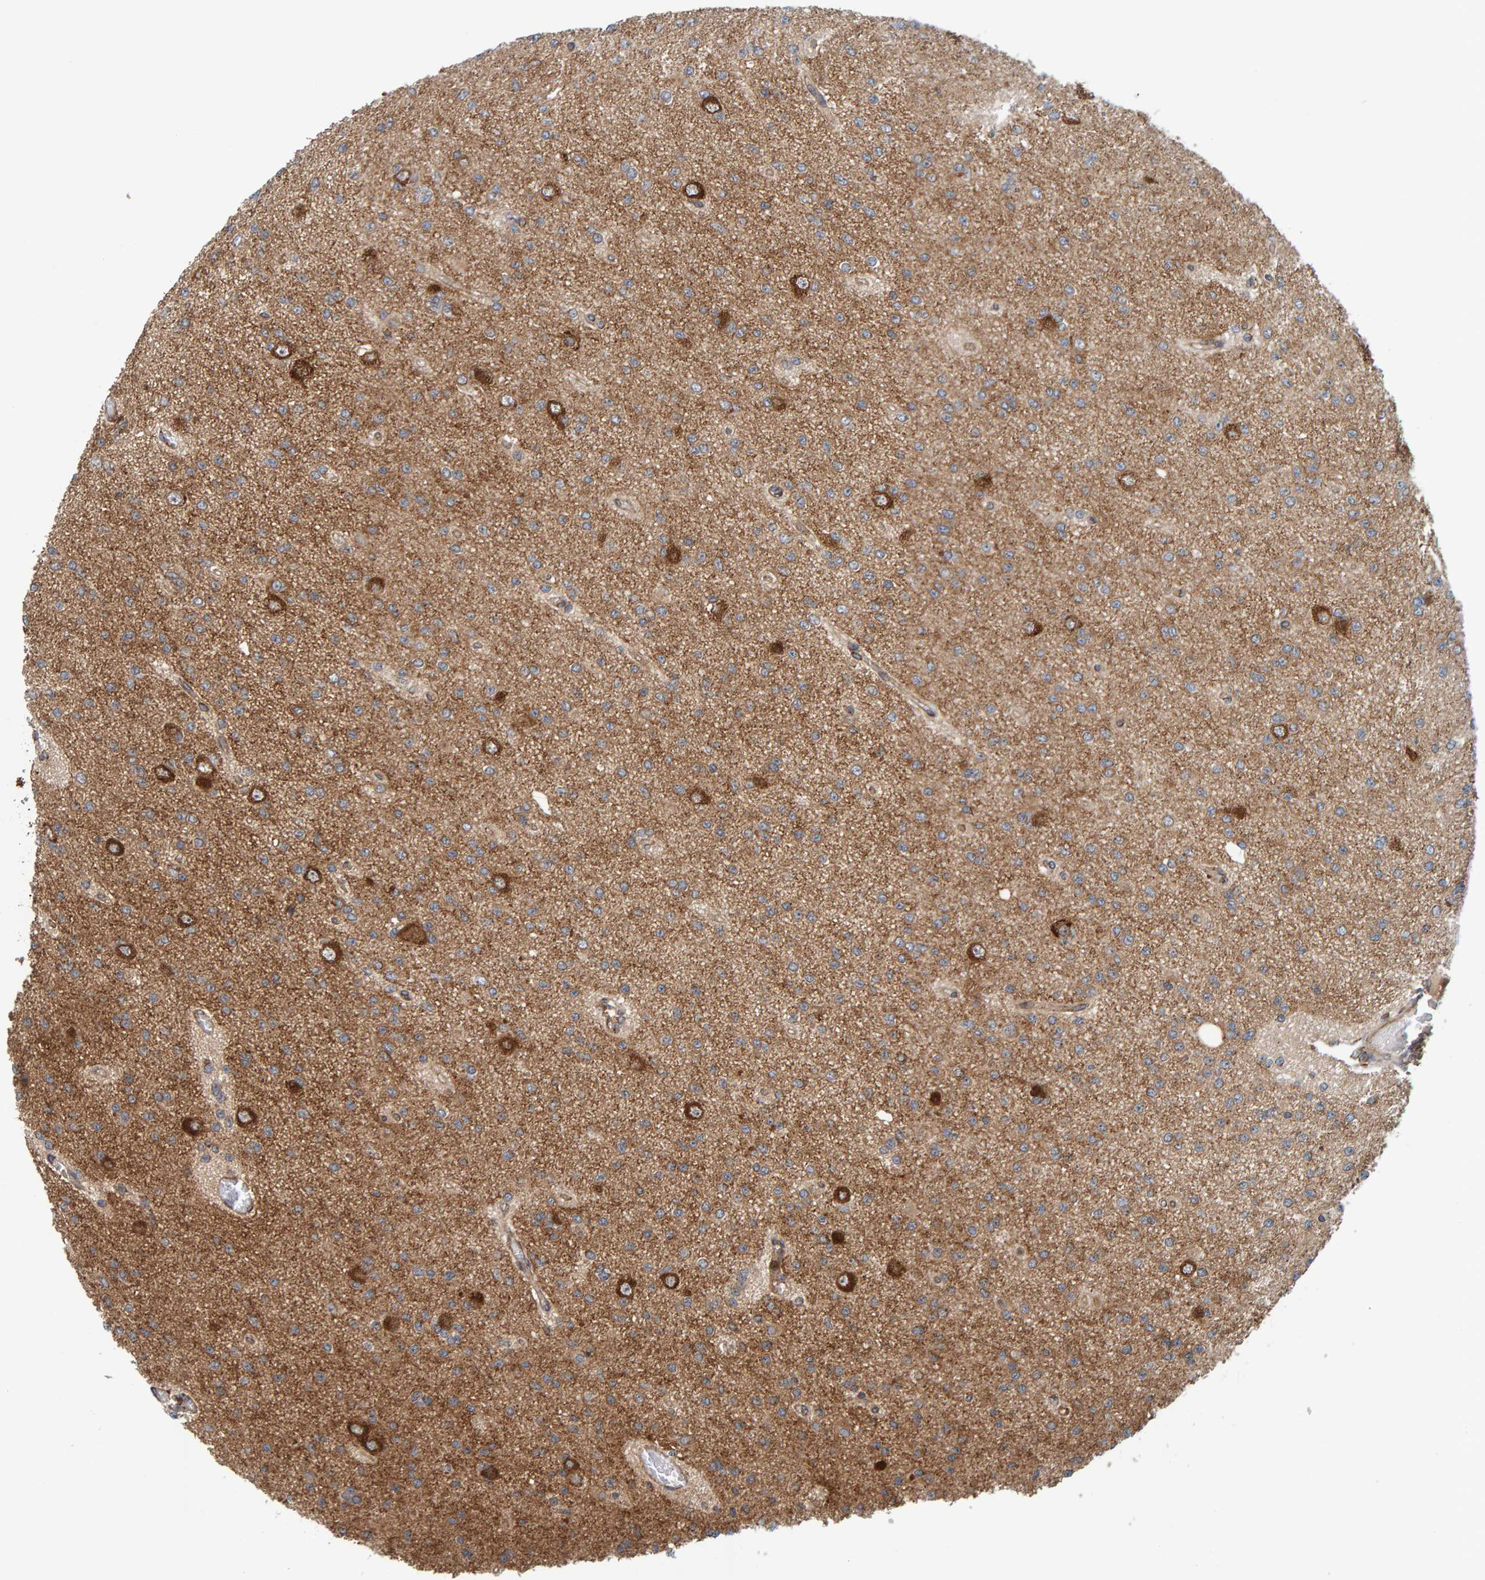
{"staining": {"intensity": "moderate", "quantity": "25%-75%", "location": "cytoplasmic/membranous"}, "tissue": "glioma", "cell_type": "Tumor cells", "image_type": "cancer", "snomed": [{"axis": "morphology", "description": "Glioma, malignant, Low grade"}, {"axis": "topography", "description": "Brain"}], "caption": "A brown stain highlights moderate cytoplasmic/membranous expression of a protein in human malignant glioma (low-grade) tumor cells. (DAB = brown stain, brightfield microscopy at high magnification).", "gene": "BAIAP2", "patient": {"sex": "female", "age": 22}}